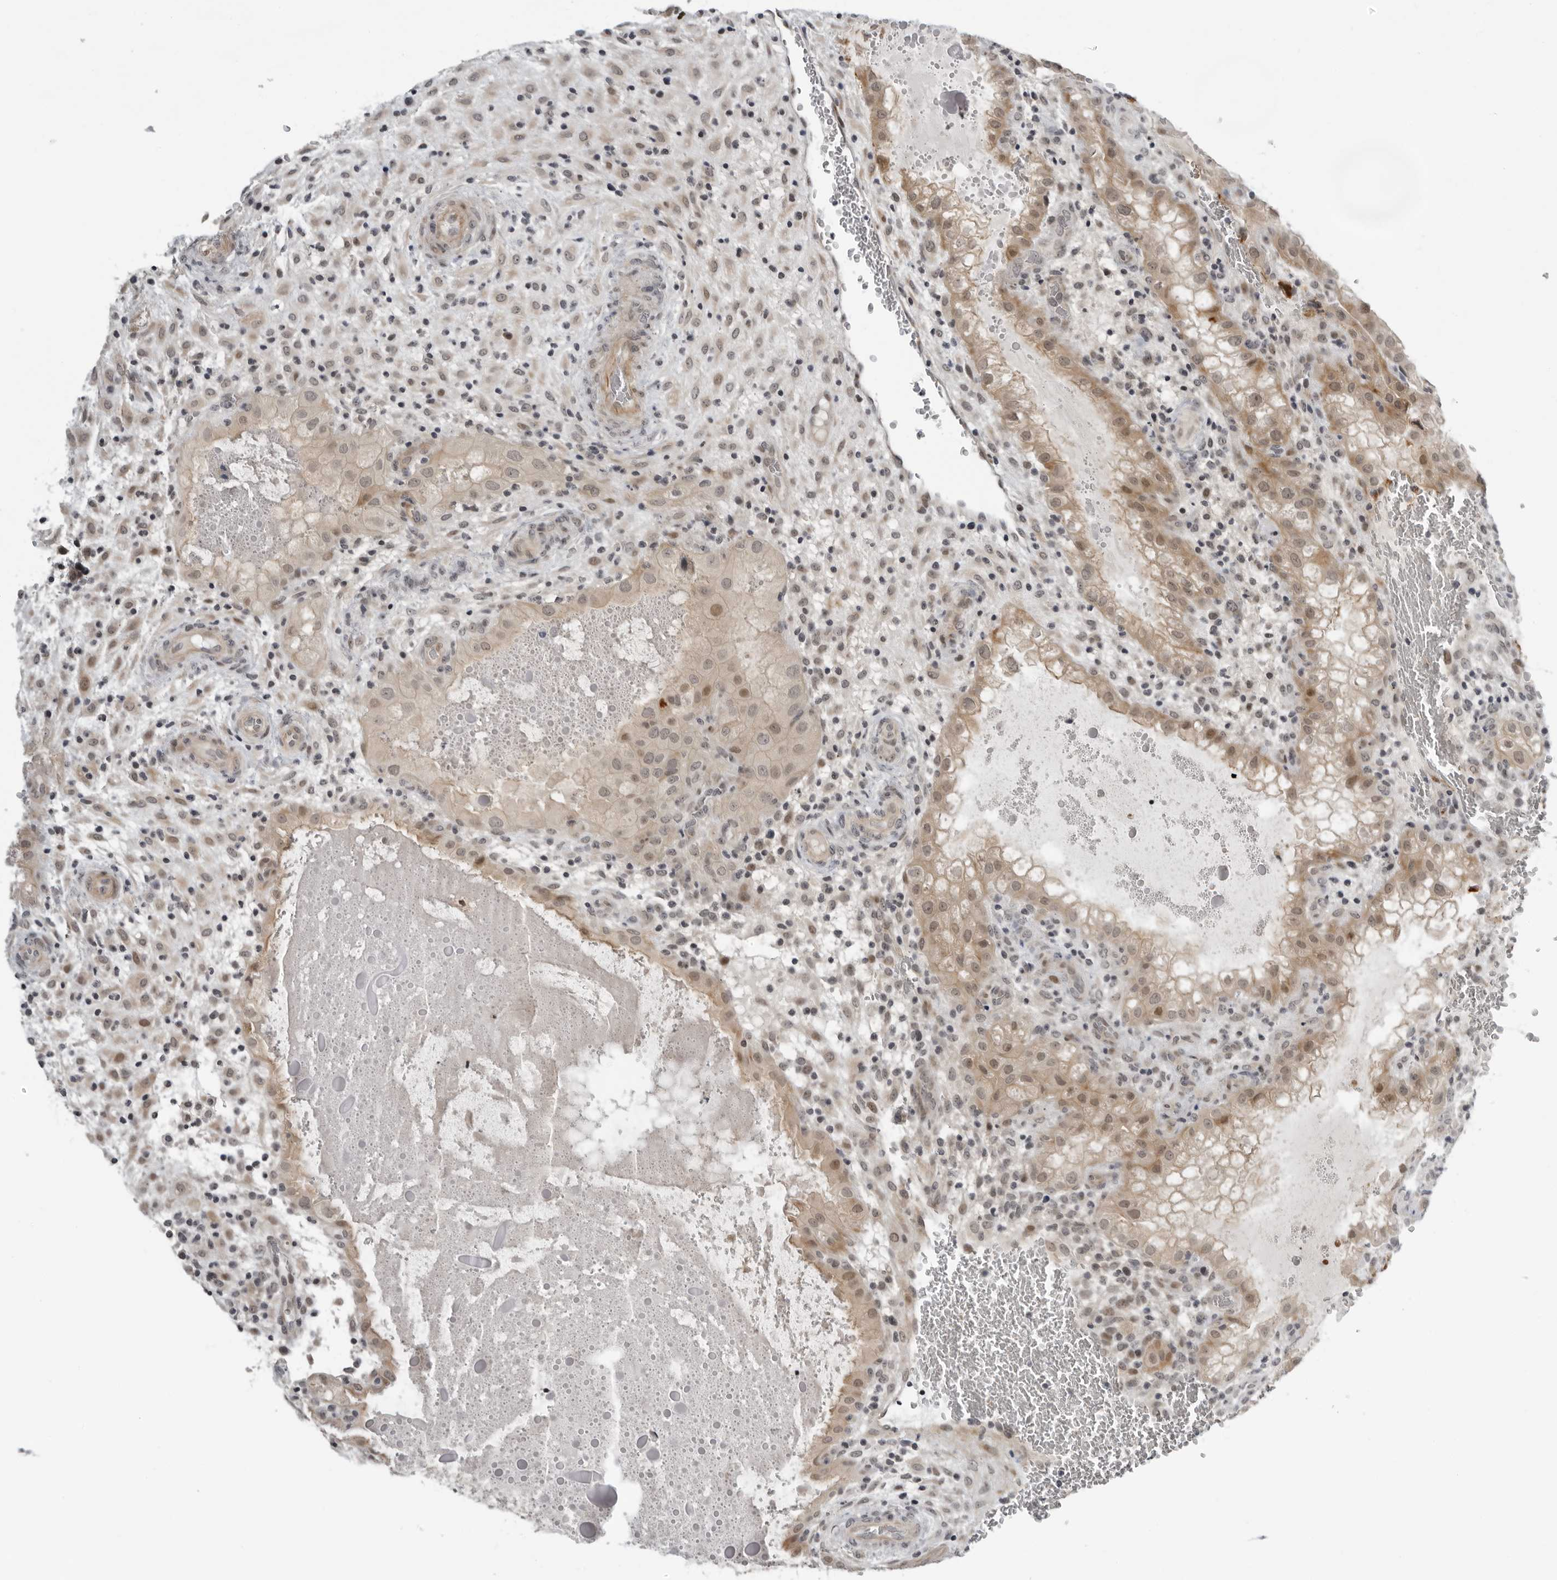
{"staining": {"intensity": "strong", "quantity": ">75%", "location": "cytoplasmic/membranous,nuclear"}, "tissue": "placenta", "cell_type": "Decidual cells", "image_type": "normal", "snomed": [{"axis": "morphology", "description": "Normal tissue, NOS"}, {"axis": "topography", "description": "Placenta"}], "caption": "Immunohistochemical staining of benign placenta exhibits >75% levels of strong cytoplasmic/membranous,nuclear protein expression in about >75% of decidual cells. (DAB (3,3'-diaminobenzidine) IHC, brown staining for protein, blue staining for nuclei).", "gene": "ALPK2", "patient": {"sex": "female", "age": 35}}